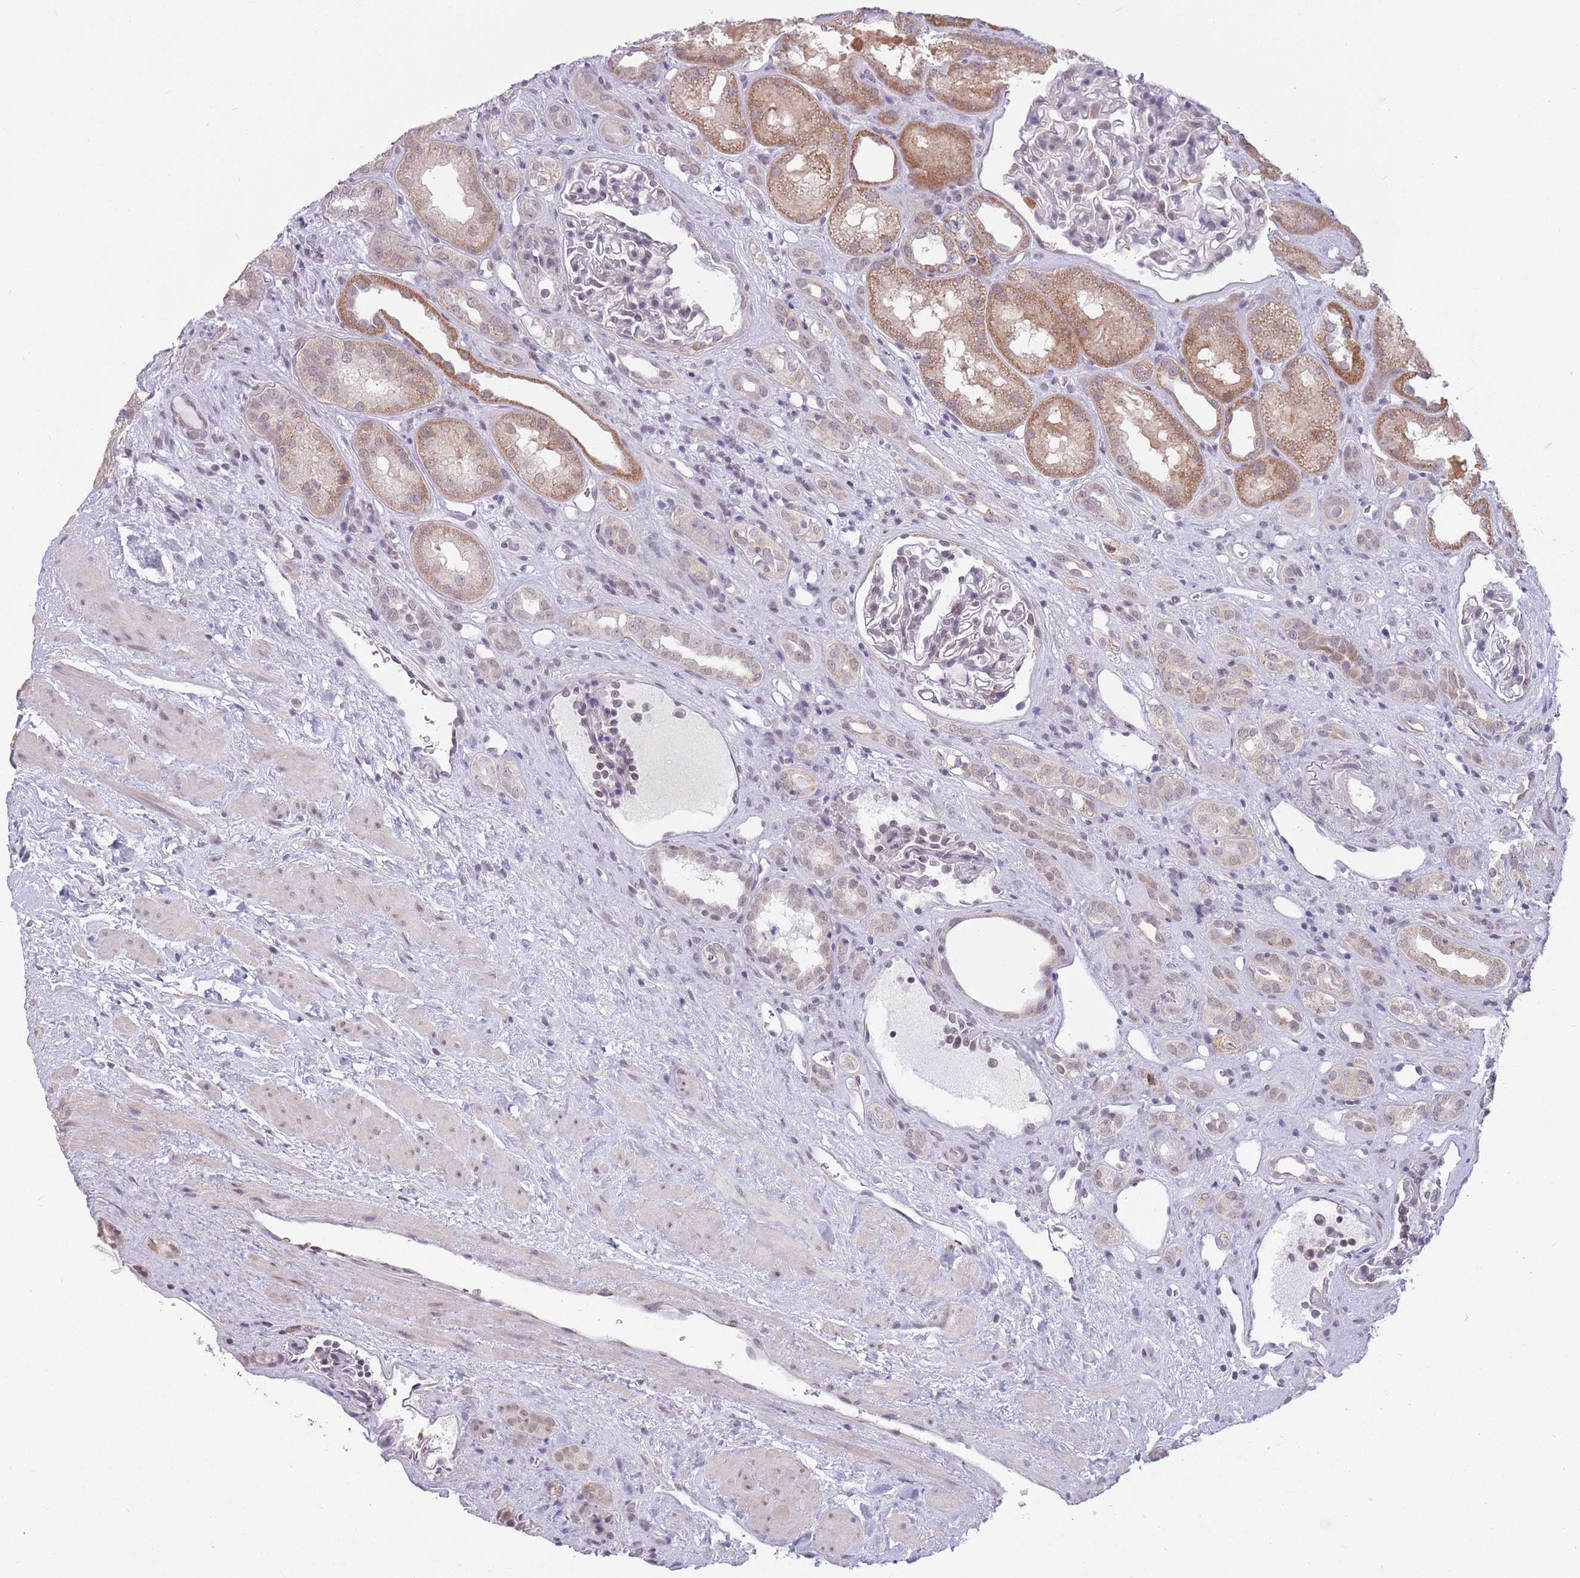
{"staining": {"intensity": "negative", "quantity": "none", "location": "none"}, "tissue": "kidney", "cell_type": "Cells in glomeruli", "image_type": "normal", "snomed": [{"axis": "morphology", "description": "Normal tissue, NOS"}, {"axis": "topography", "description": "Kidney"}], "caption": "Immunohistochemistry (IHC) micrograph of unremarkable kidney: human kidney stained with DAB (3,3'-diaminobenzidine) displays no significant protein expression in cells in glomeruli. (Stains: DAB (3,3'-diaminobenzidine) IHC with hematoxylin counter stain, Microscopy: brightfield microscopy at high magnification).", "gene": "ZNF574", "patient": {"sex": "male", "age": 61}}